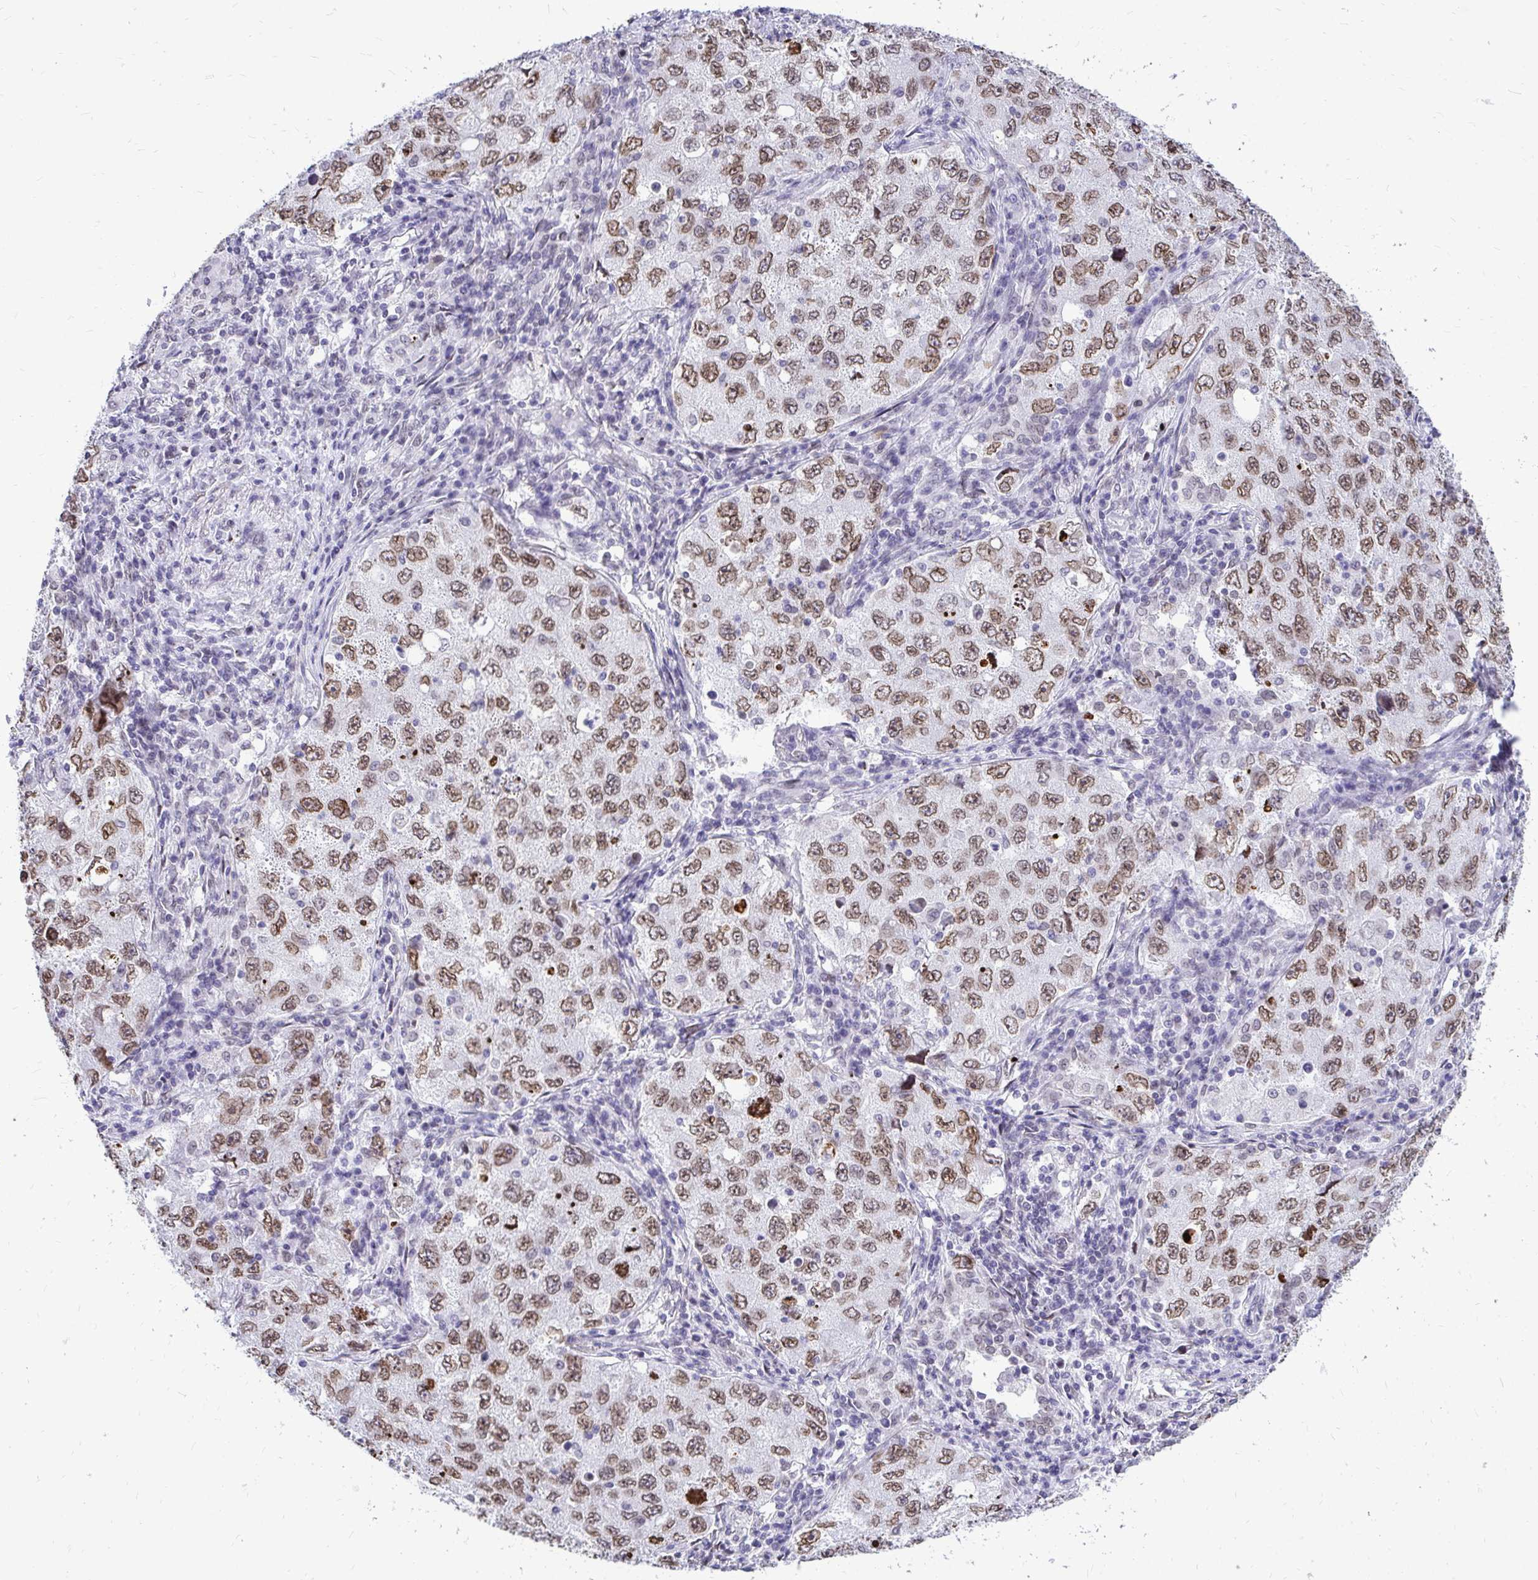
{"staining": {"intensity": "moderate", "quantity": ">75%", "location": "cytoplasmic/membranous,nuclear"}, "tissue": "lung cancer", "cell_type": "Tumor cells", "image_type": "cancer", "snomed": [{"axis": "morphology", "description": "Adenocarcinoma, NOS"}, {"axis": "topography", "description": "Lung"}], "caption": "A brown stain highlights moderate cytoplasmic/membranous and nuclear staining of a protein in lung adenocarcinoma tumor cells.", "gene": "BANF1", "patient": {"sex": "female", "age": 57}}